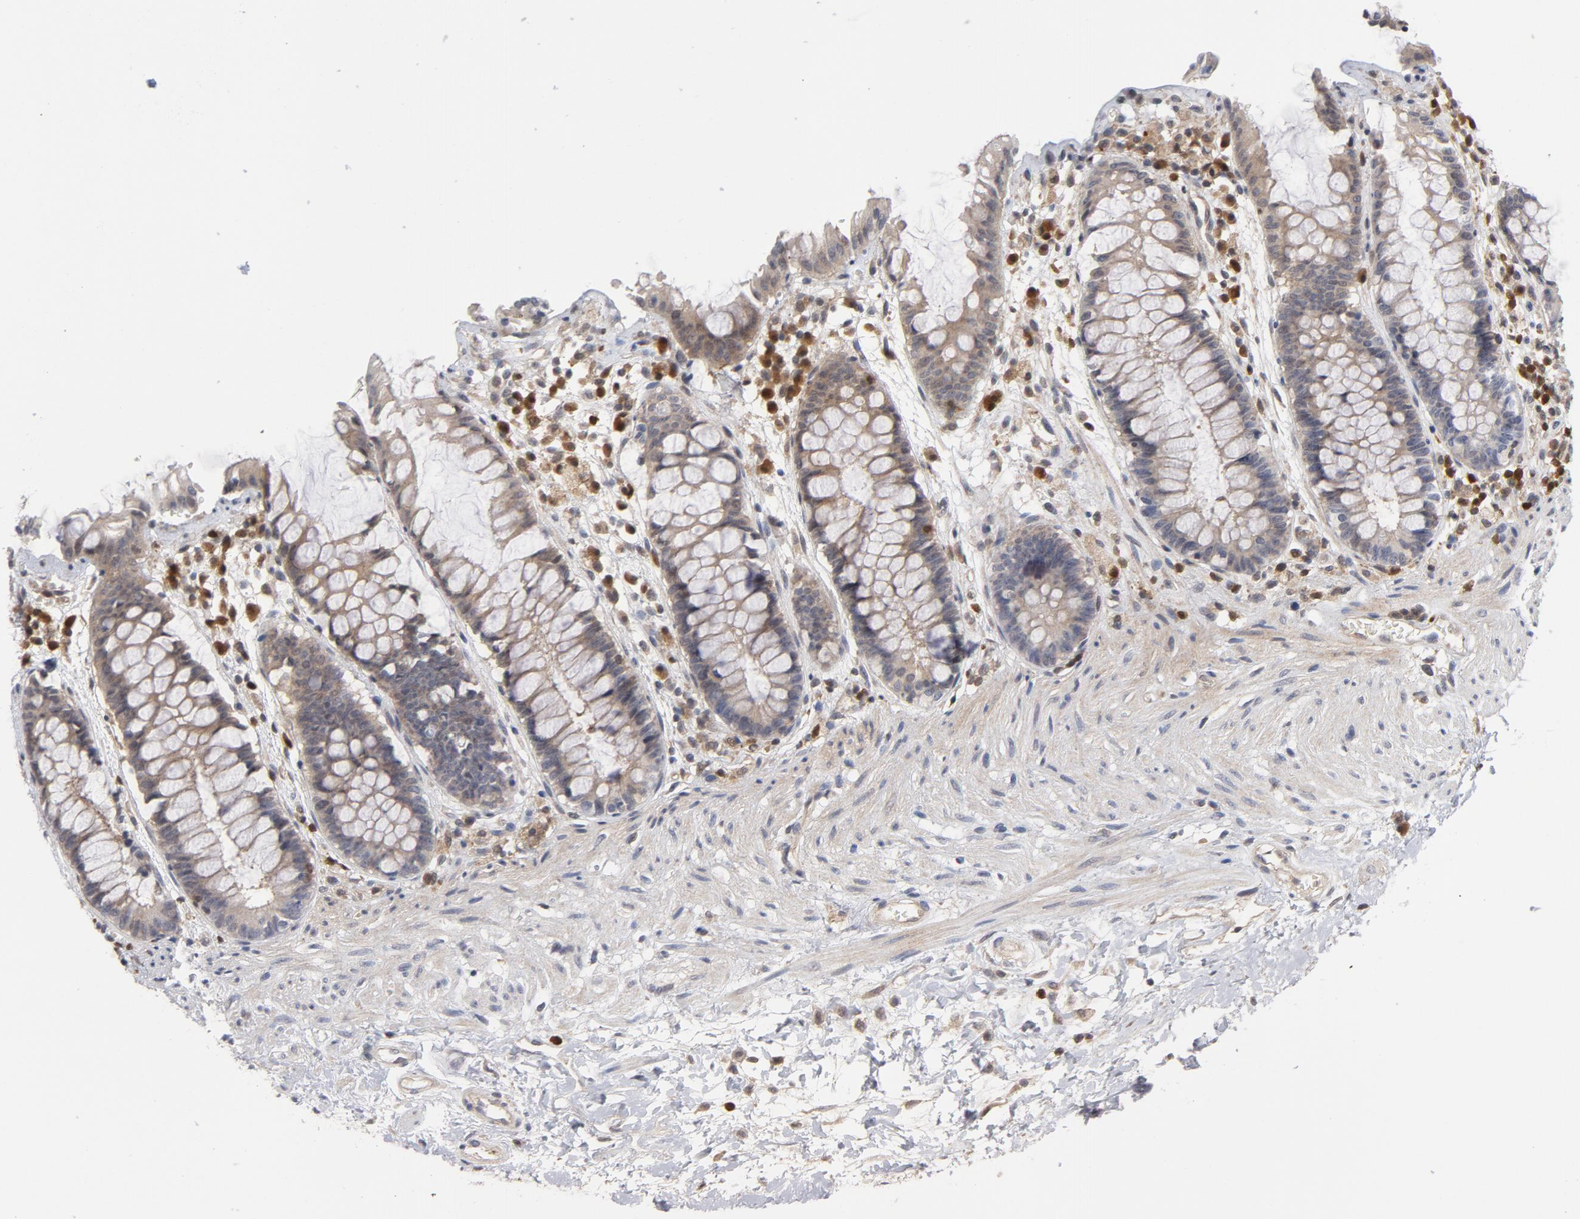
{"staining": {"intensity": "weak", "quantity": ">75%", "location": "cytoplasmic/membranous"}, "tissue": "rectum", "cell_type": "Glandular cells", "image_type": "normal", "snomed": [{"axis": "morphology", "description": "Normal tissue, NOS"}, {"axis": "topography", "description": "Rectum"}], "caption": "Protein staining of unremarkable rectum demonstrates weak cytoplasmic/membranous expression in about >75% of glandular cells. The protein is stained brown, and the nuclei are stained in blue (DAB IHC with brightfield microscopy, high magnification).", "gene": "TRADD", "patient": {"sex": "female", "age": 46}}